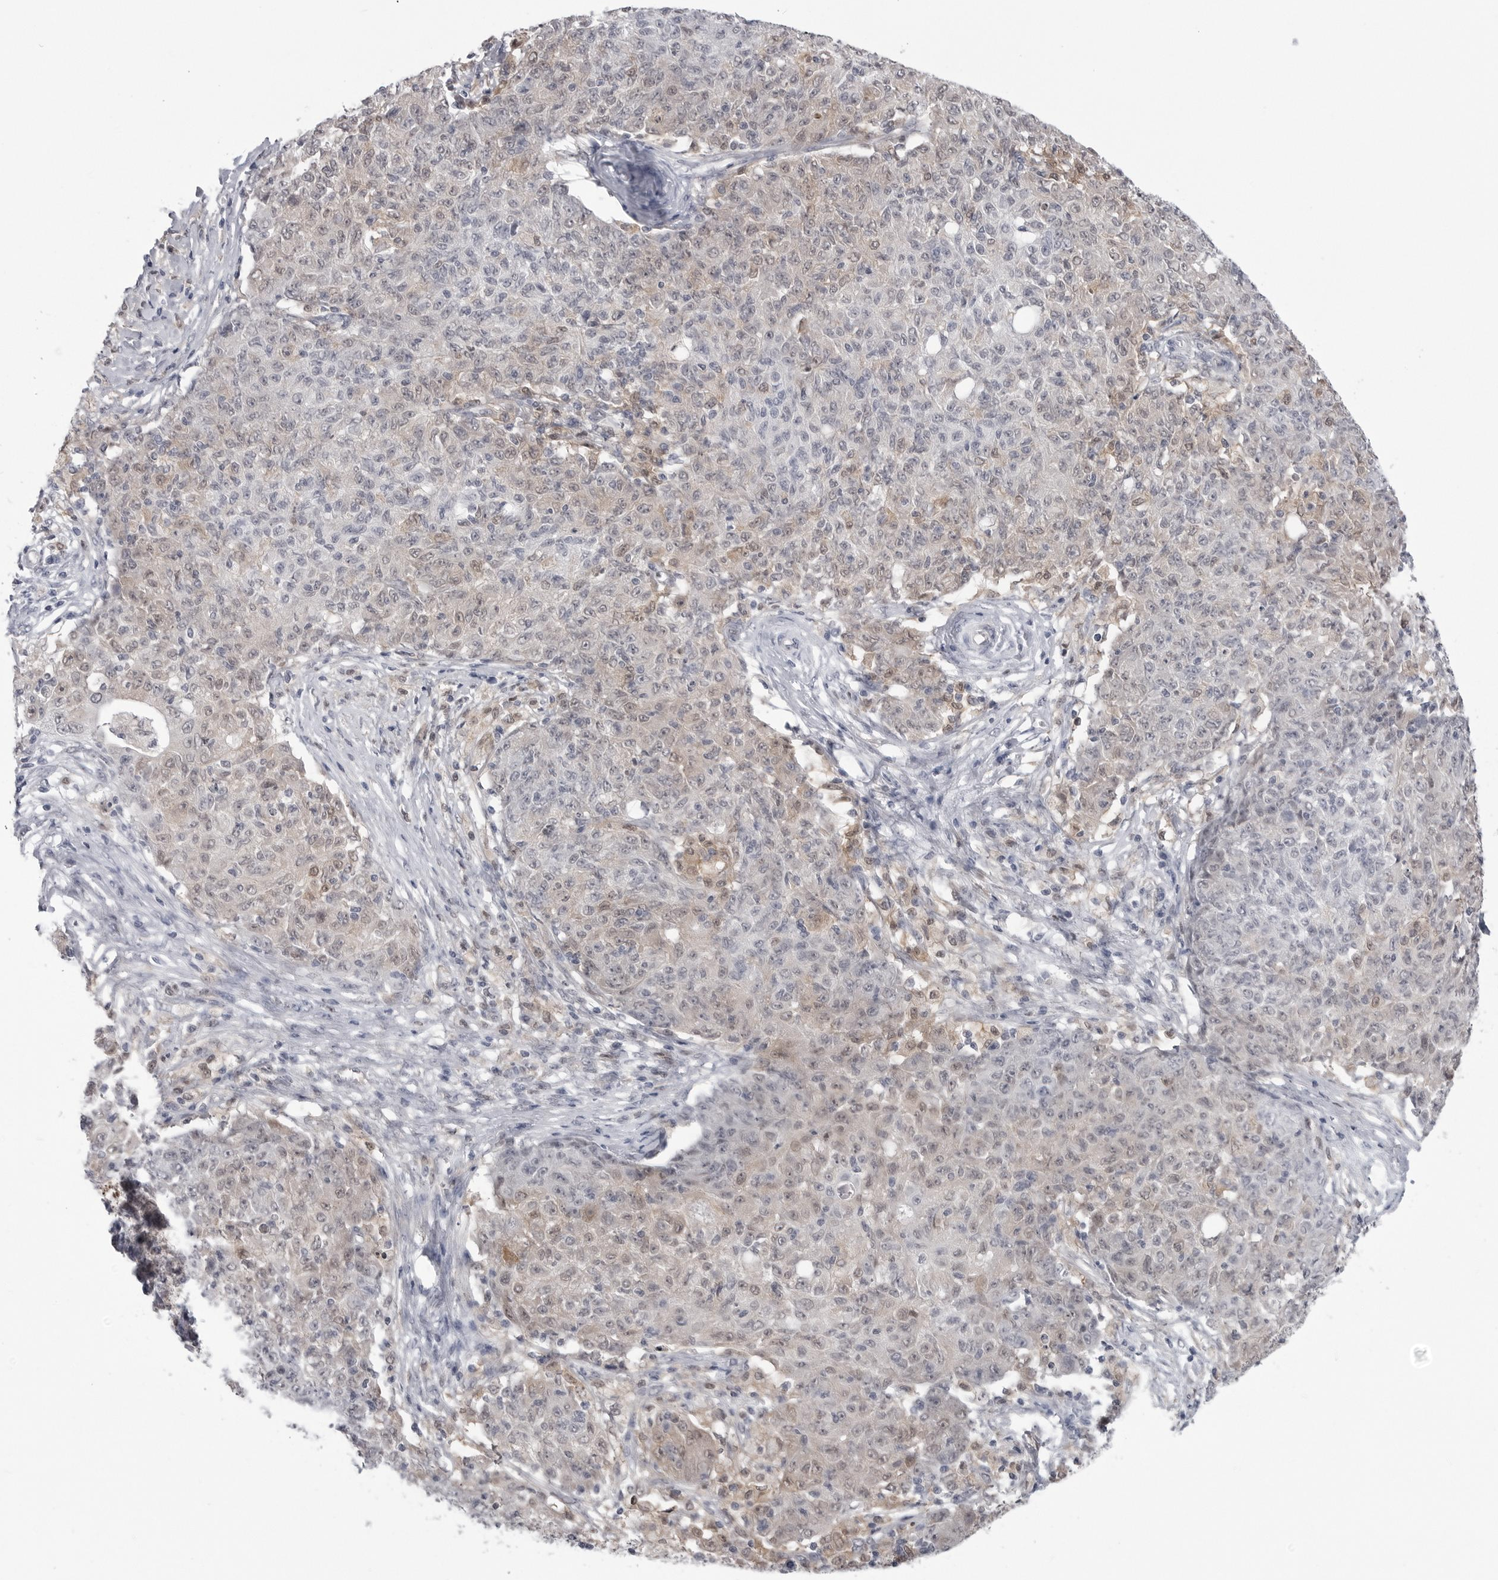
{"staining": {"intensity": "weak", "quantity": "<25%", "location": "nuclear"}, "tissue": "ovarian cancer", "cell_type": "Tumor cells", "image_type": "cancer", "snomed": [{"axis": "morphology", "description": "Carcinoma, endometroid"}, {"axis": "topography", "description": "Ovary"}], "caption": "IHC of human ovarian cancer (endometroid carcinoma) displays no expression in tumor cells.", "gene": "PNPO", "patient": {"sex": "female", "age": 42}}